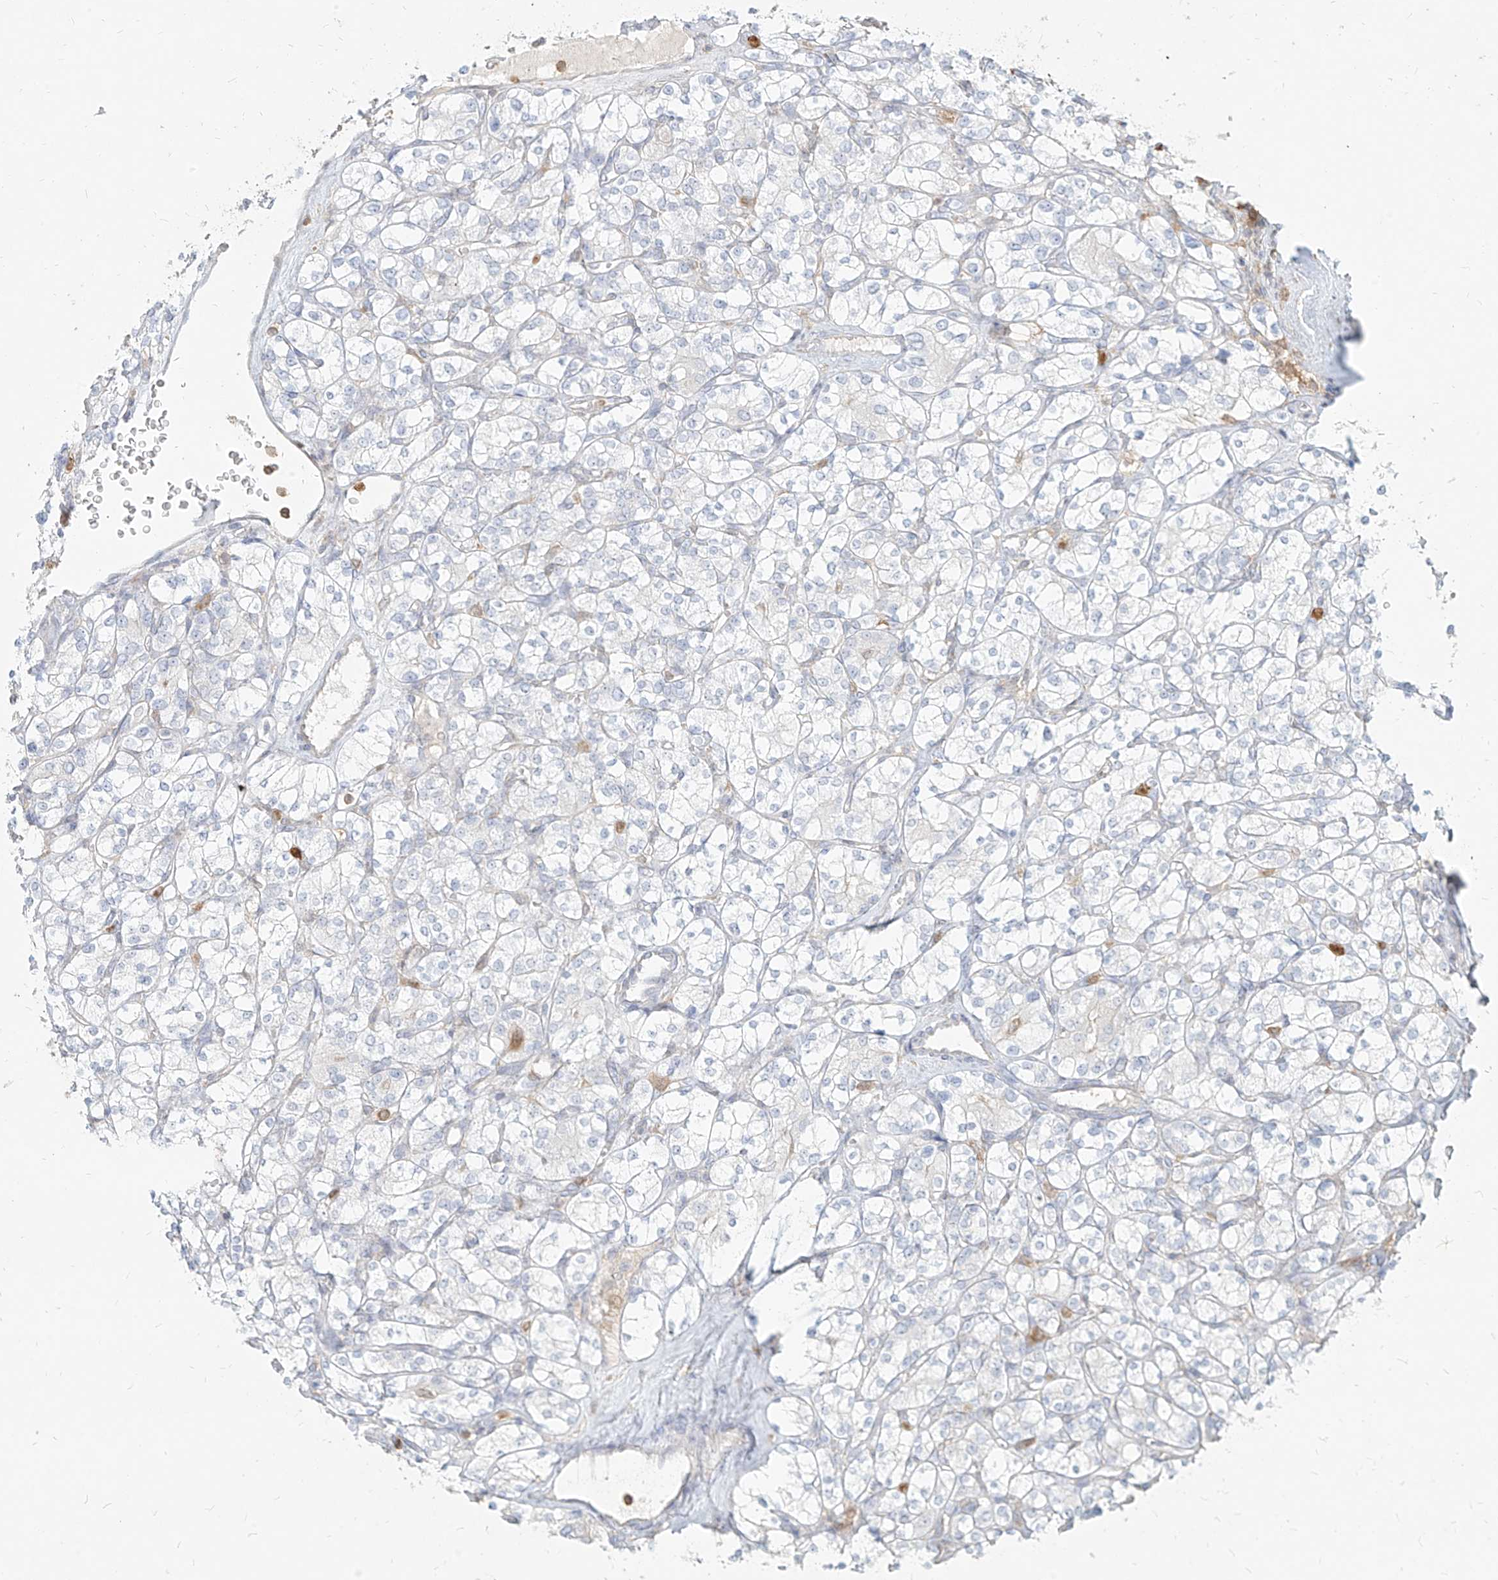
{"staining": {"intensity": "negative", "quantity": "none", "location": "none"}, "tissue": "renal cancer", "cell_type": "Tumor cells", "image_type": "cancer", "snomed": [{"axis": "morphology", "description": "Adenocarcinoma, NOS"}, {"axis": "topography", "description": "Kidney"}], "caption": "Tumor cells show no significant protein positivity in renal cancer. Nuclei are stained in blue.", "gene": "PGD", "patient": {"sex": "male", "age": 77}}